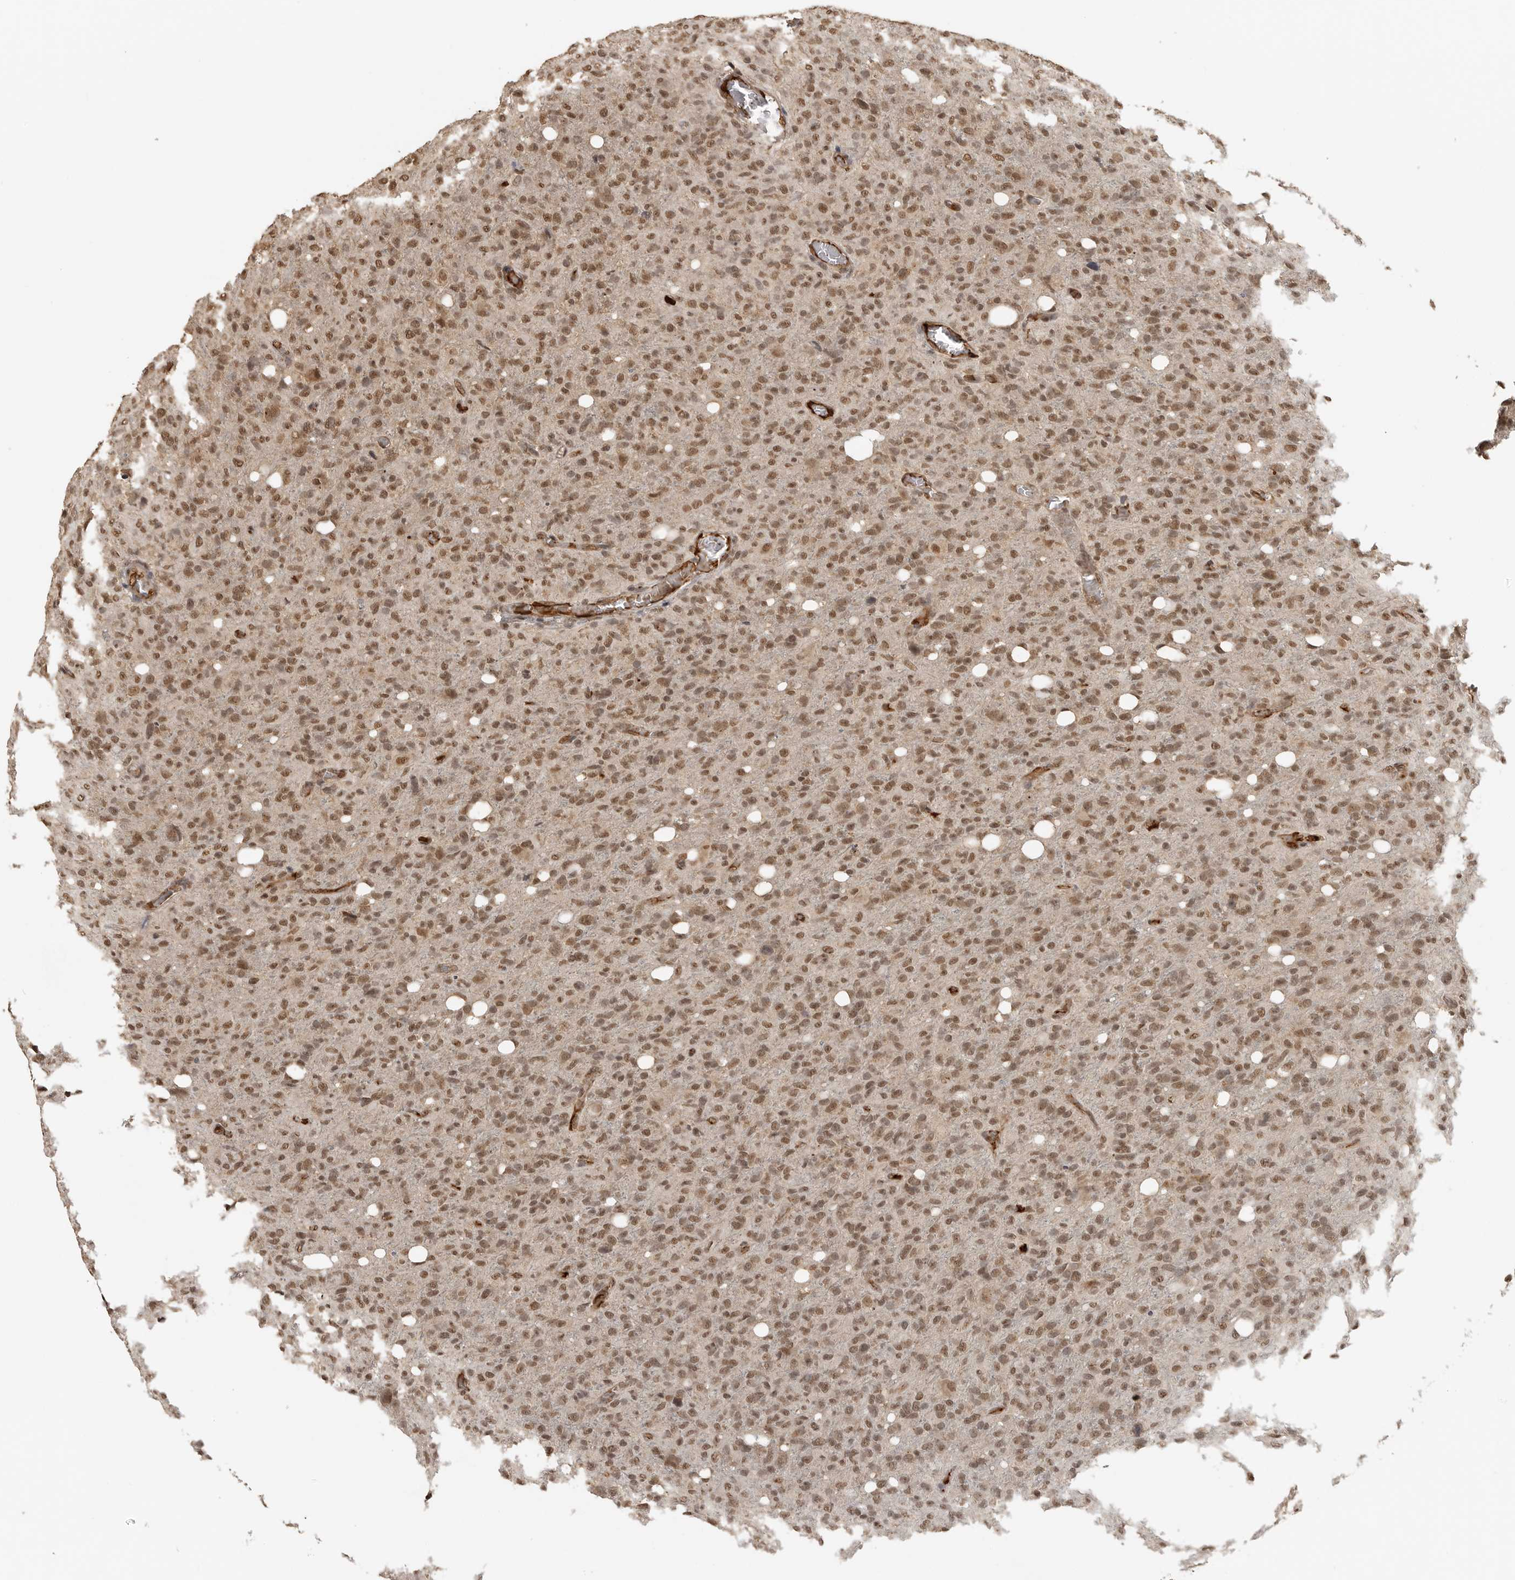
{"staining": {"intensity": "moderate", "quantity": ">75%", "location": "nuclear"}, "tissue": "glioma", "cell_type": "Tumor cells", "image_type": "cancer", "snomed": [{"axis": "morphology", "description": "Glioma, malignant, High grade"}, {"axis": "topography", "description": "Brain"}], "caption": "Protein expression analysis of human glioma reveals moderate nuclear positivity in about >75% of tumor cells.", "gene": "CLOCK", "patient": {"sex": "female", "age": 57}}